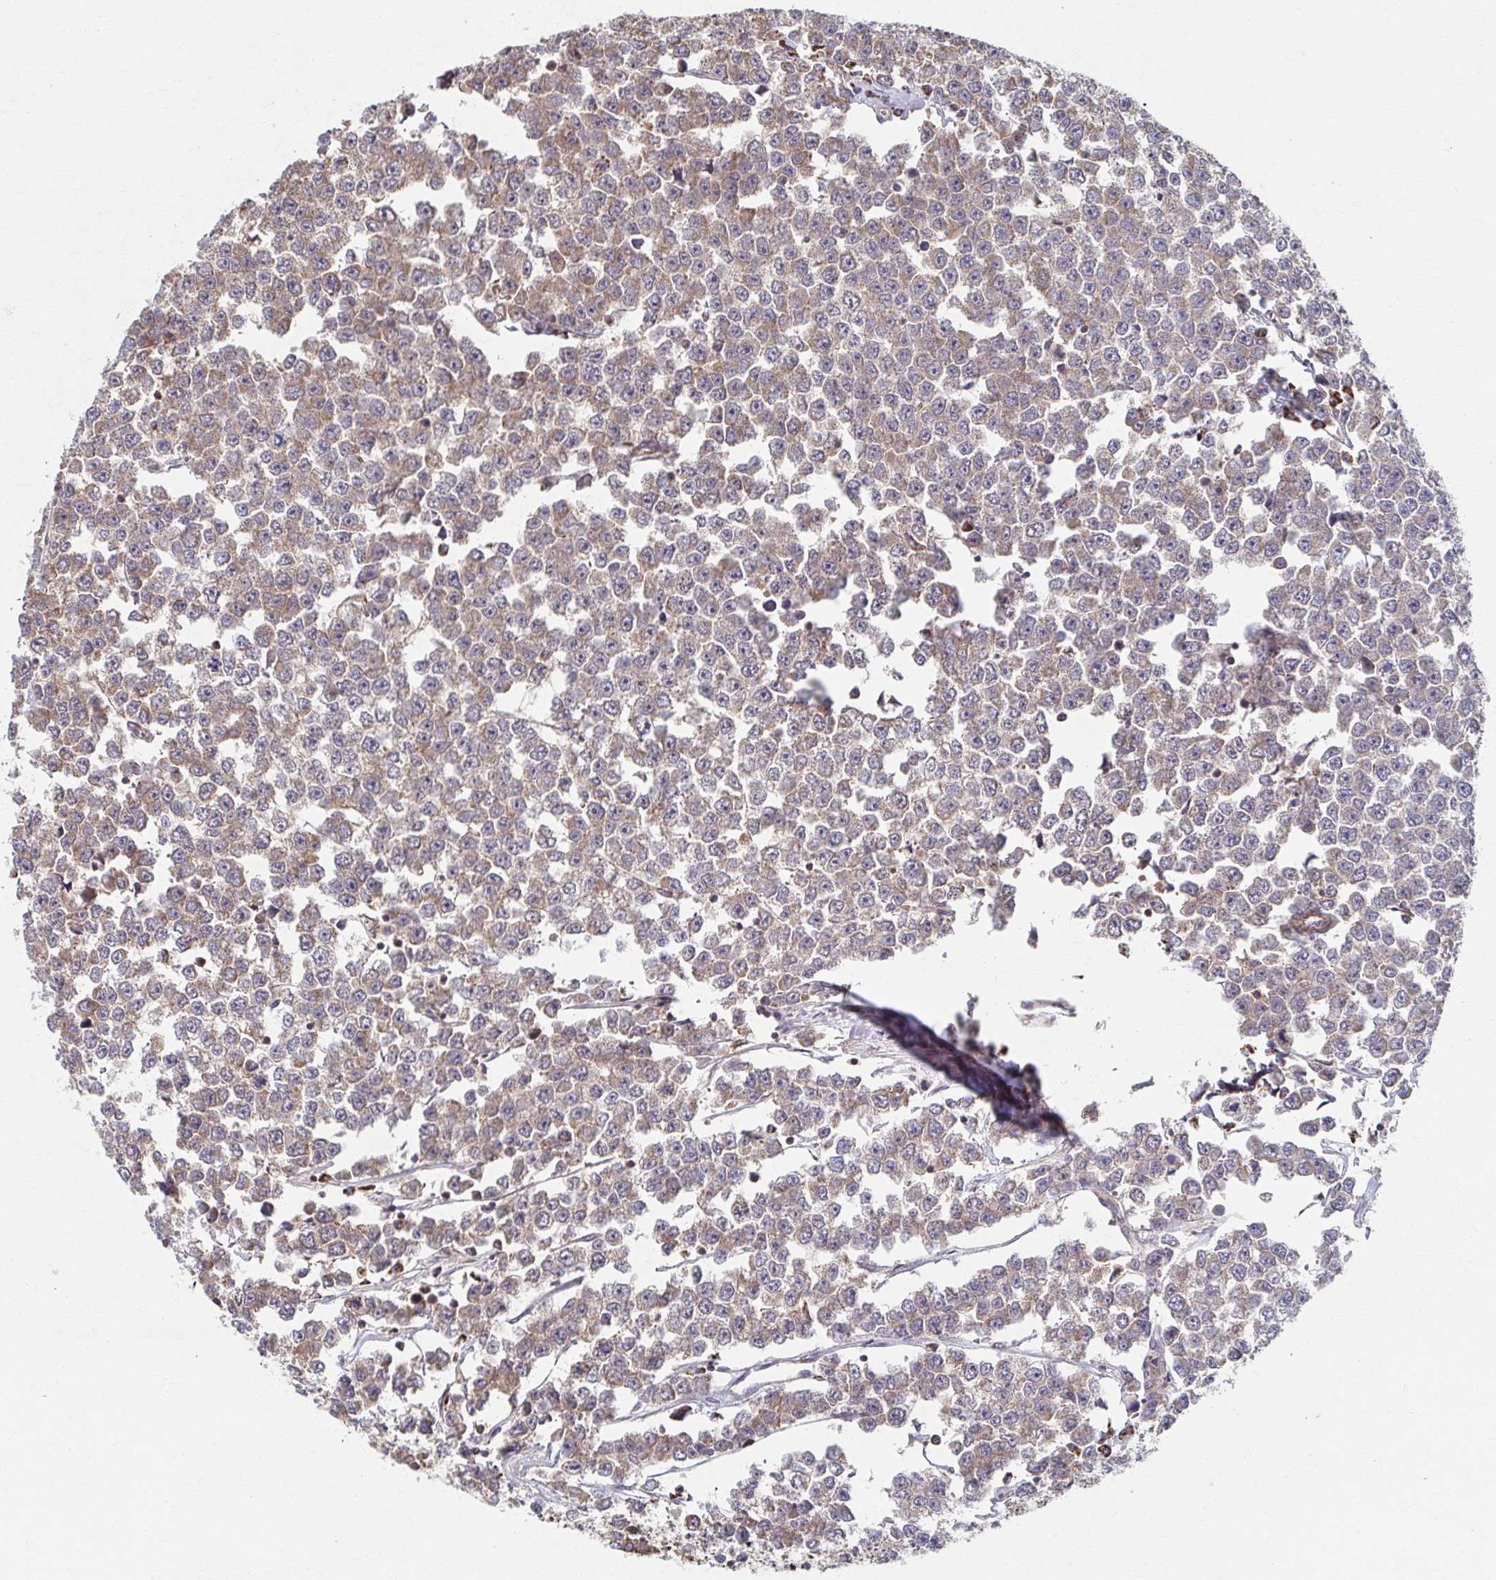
{"staining": {"intensity": "moderate", "quantity": ">75%", "location": "cytoplasmic/membranous"}, "tissue": "testis cancer", "cell_type": "Tumor cells", "image_type": "cancer", "snomed": [{"axis": "morphology", "description": "Seminoma, NOS"}, {"axis": "morphology", "description": "Carcinoma, Embryonal, NOS"}, {"axis": "topography", "description": "Testis"}], "caption": "IHC of human testis seminoma exhibits medium levels of moderate cytoplasmic/membranous positivity in approximately >75% of tumor cells.", "gene": "KLHL34", "patient": {"sex": "male", "age": 52}}